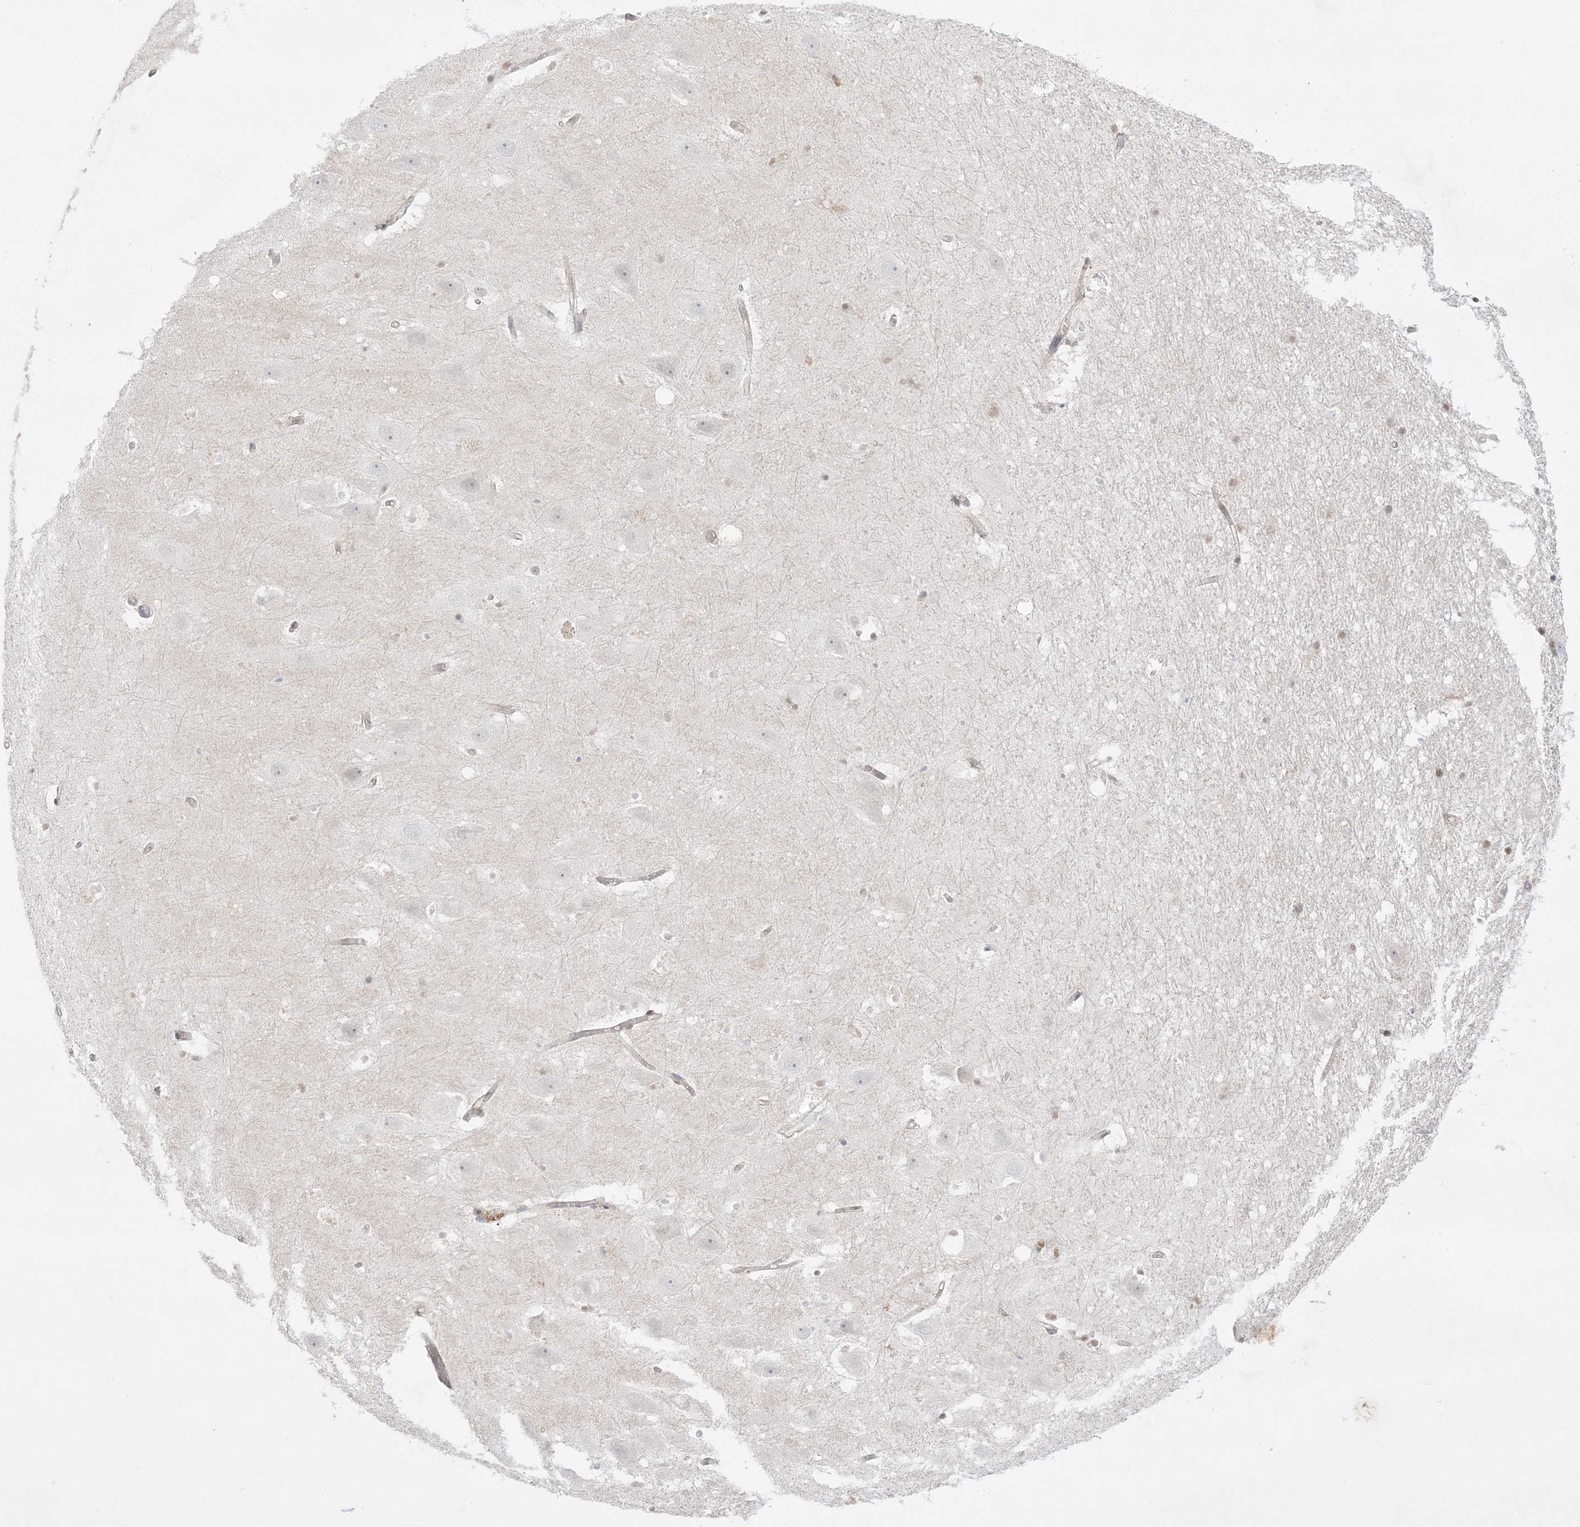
{"staining": {"intensity": "negative", "quantity": "none", "location": "none"}, "tissue": "hippocampus", "cell_type": "Glial cells", "image_type": "normal", "snomed": [{"axis": "morphology", "description": "Normal tissue, NOS"}, {"axis": "topography", "description": "Hippocampus"}], "caption": "Protein analysis of unremarkable hippocampus demonstrates no significant staining in glial cells.", "gene": "PTK6", "patient": {"sex": "female", "age": 52}}